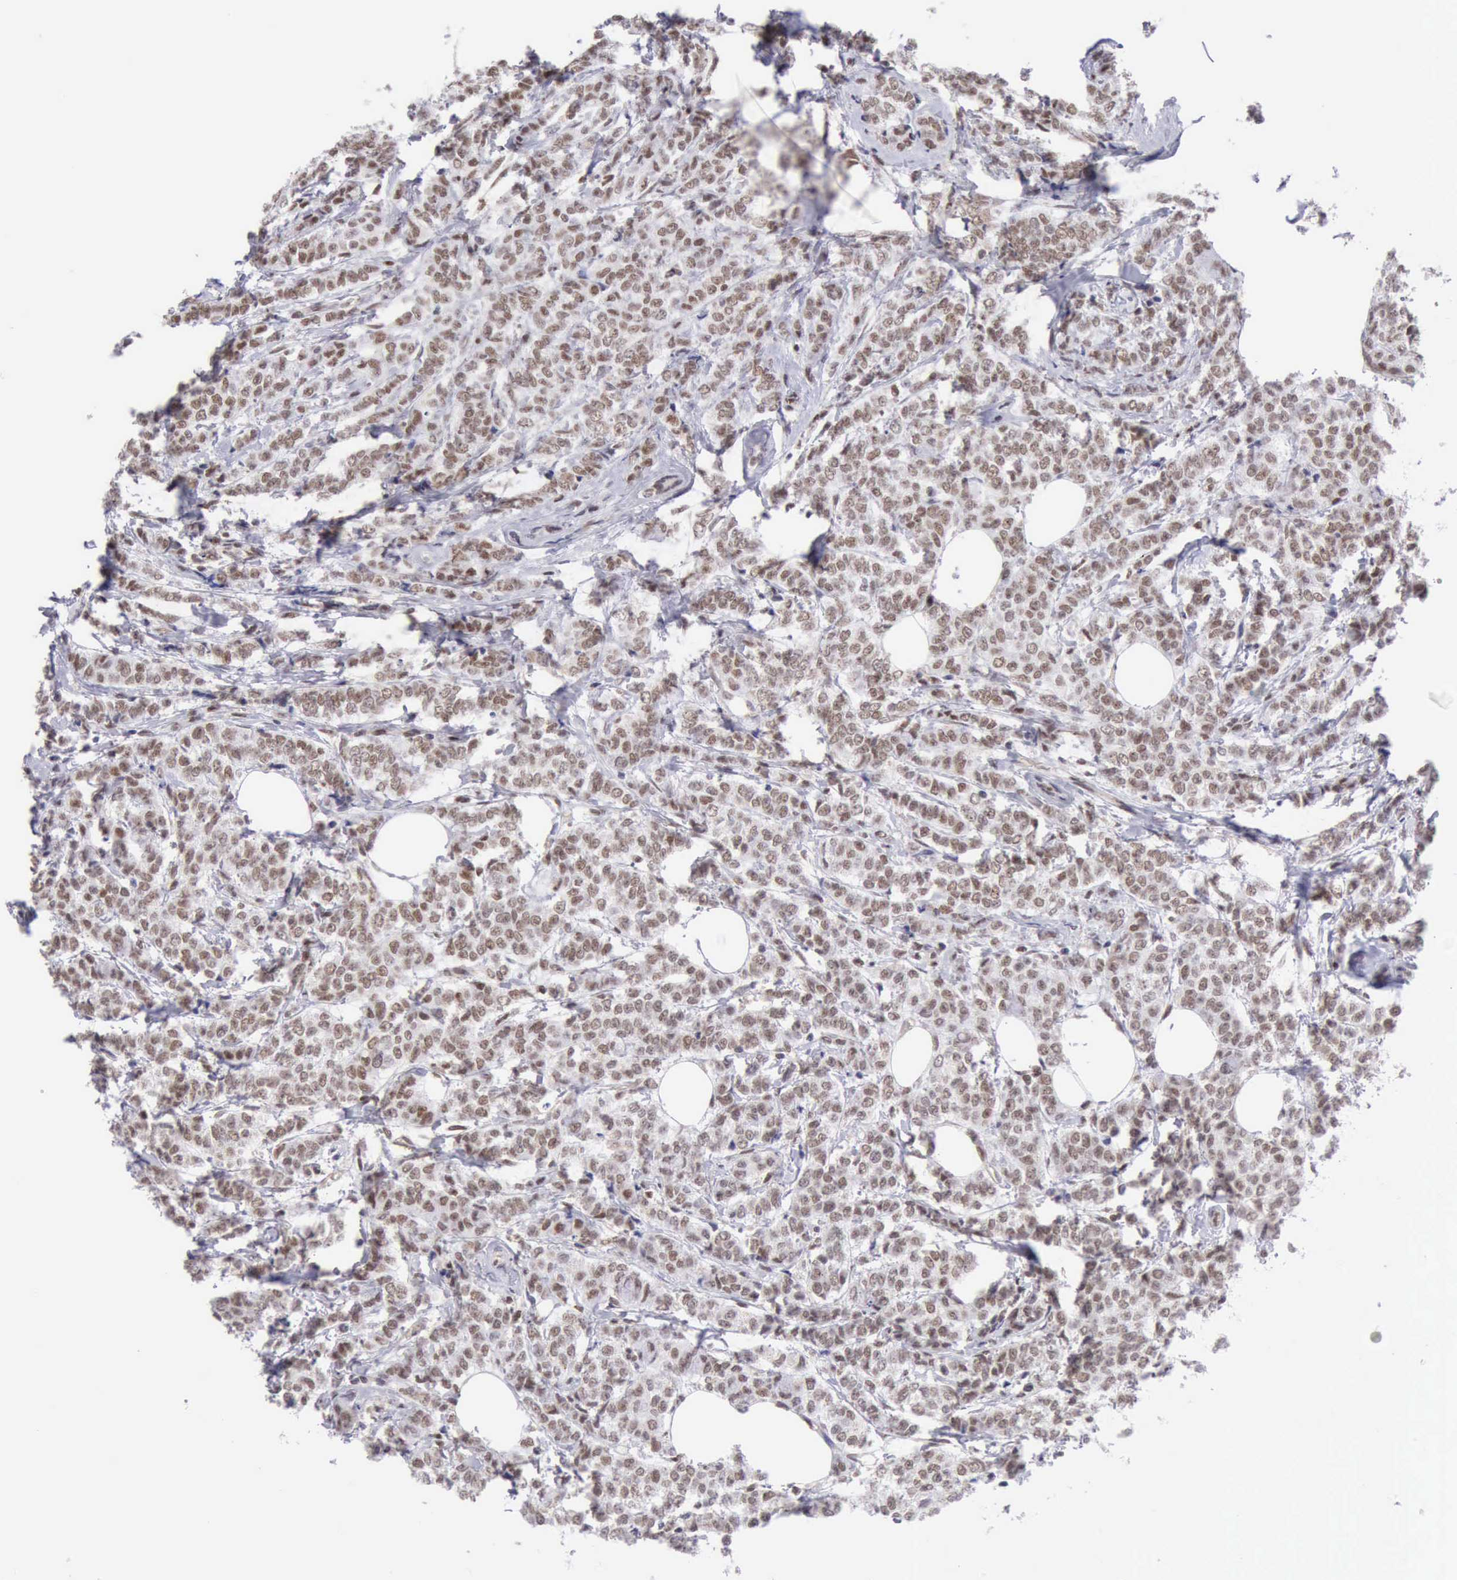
{"staining": {"intensity": "weak", "quantity": ">75%", "location": "nuclear"}, "tissue": "breast cancer", "cell_type": "Tumor cells", "image_type": "cancer", "snomed": [{"axis": "morphology", "description": "Lobular carcinoma"}, {"axis": "topography", "description": "Breast"}], "caption": "Immunohistochemical staining of human breast cancer (lobular carcinoma) reveals weak nuclear protein positivity in approximately >75% of tumor cells. The protein of interest is stained brown, and the nuclei are stained in blue (DAB IHC with brightfield microscopy, high magnification).", "gene": "ERCC4", "patient": {"sex": "female", "age": 60}}